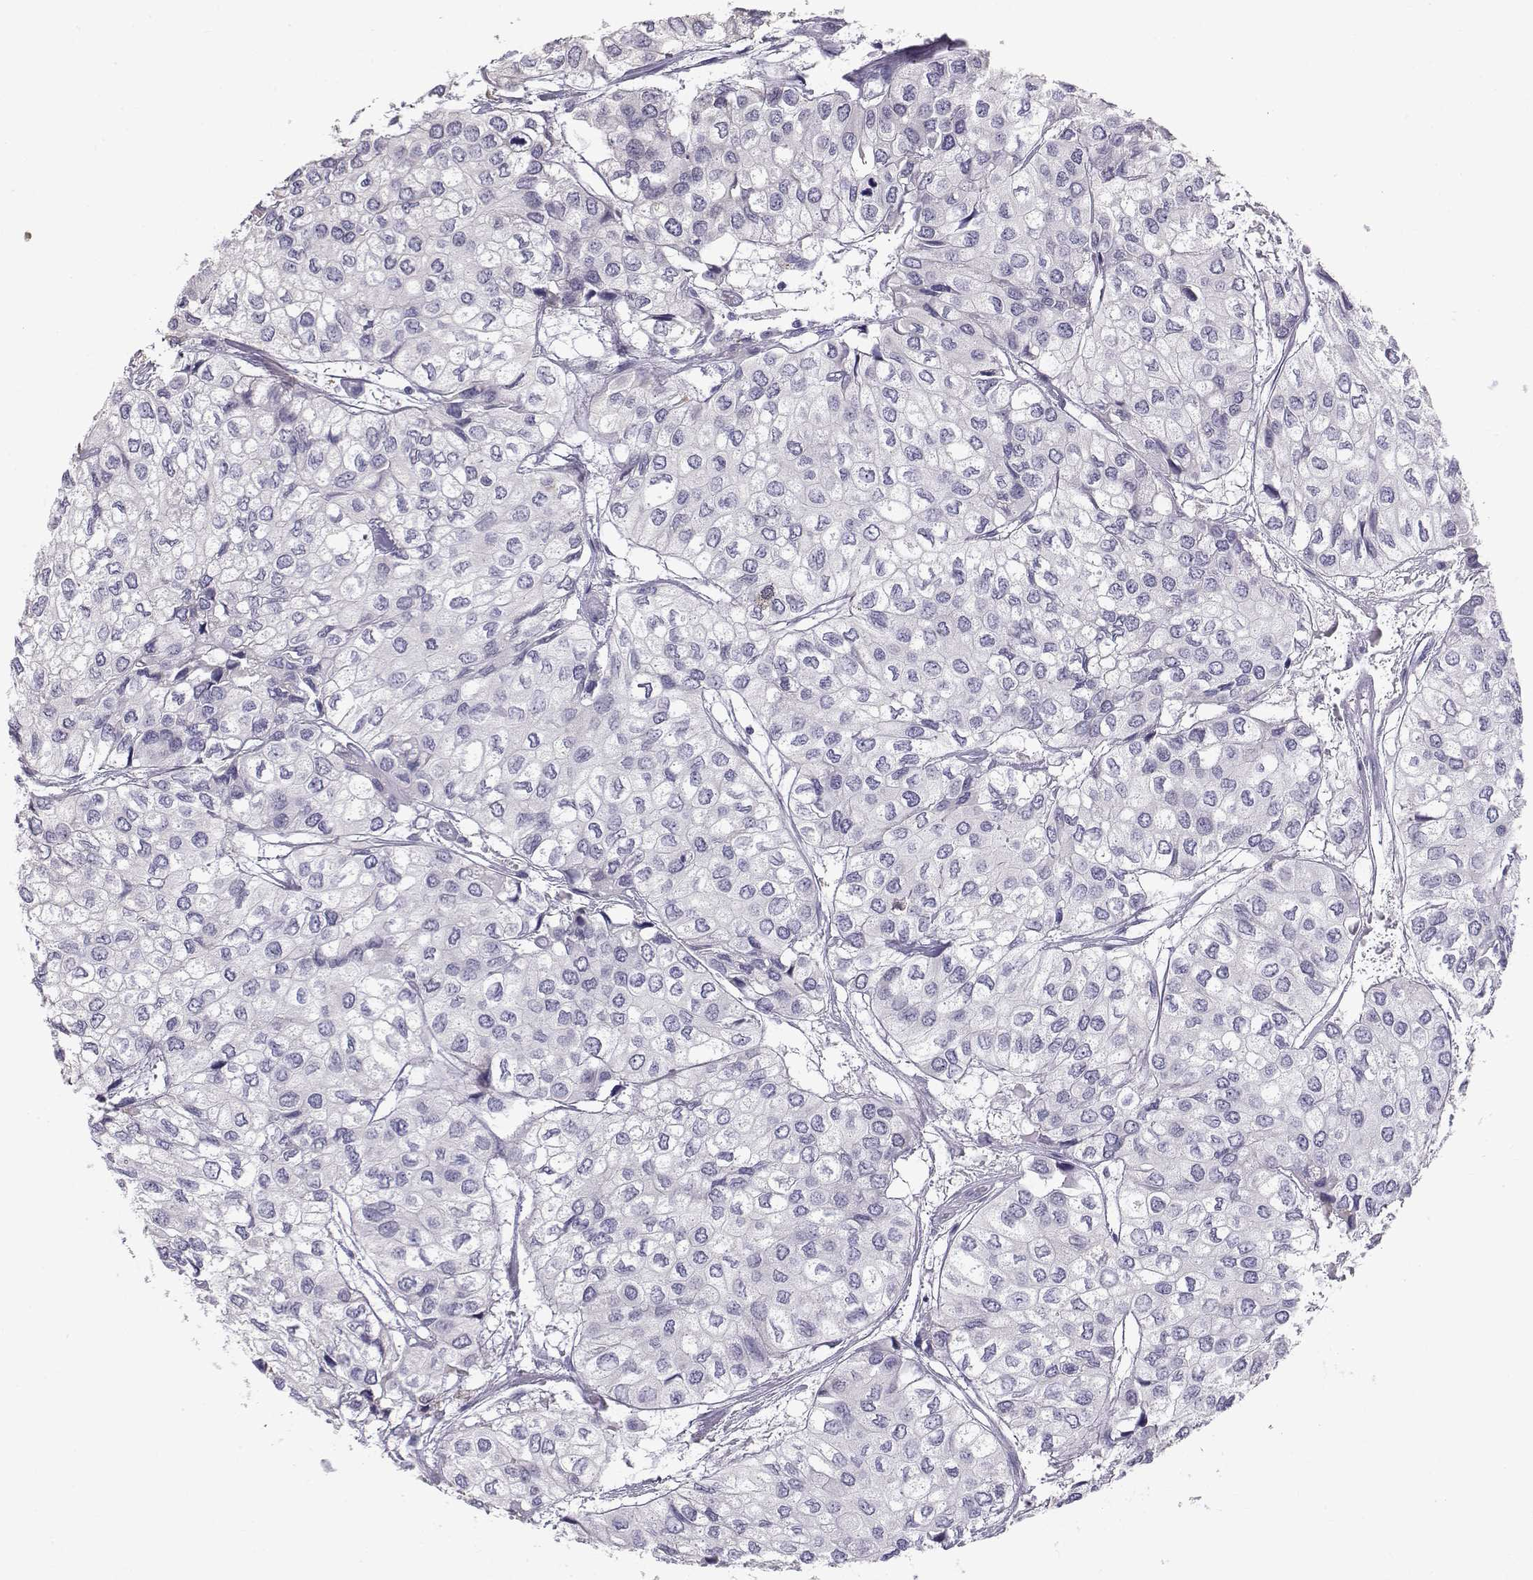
{"staining": {"intensity": "negative", "quantity": "none", "location": "none"}, "tissue": "urothelial cancer", "cell_type": "Tumor cells", "image_type": "cancer", "snomed": [{"axis": "morphology", "description": "Urothelial carcinoma, High grade"}, {"axis": "topography", "description": "Urinary bladder"}], "caption": "Immunohistochemistry of high-grade urothelial carcinoma exhibits no expression in tumor cells.", "gene": "RNASE12", "patient": {"sex": "male", "age": 73}}